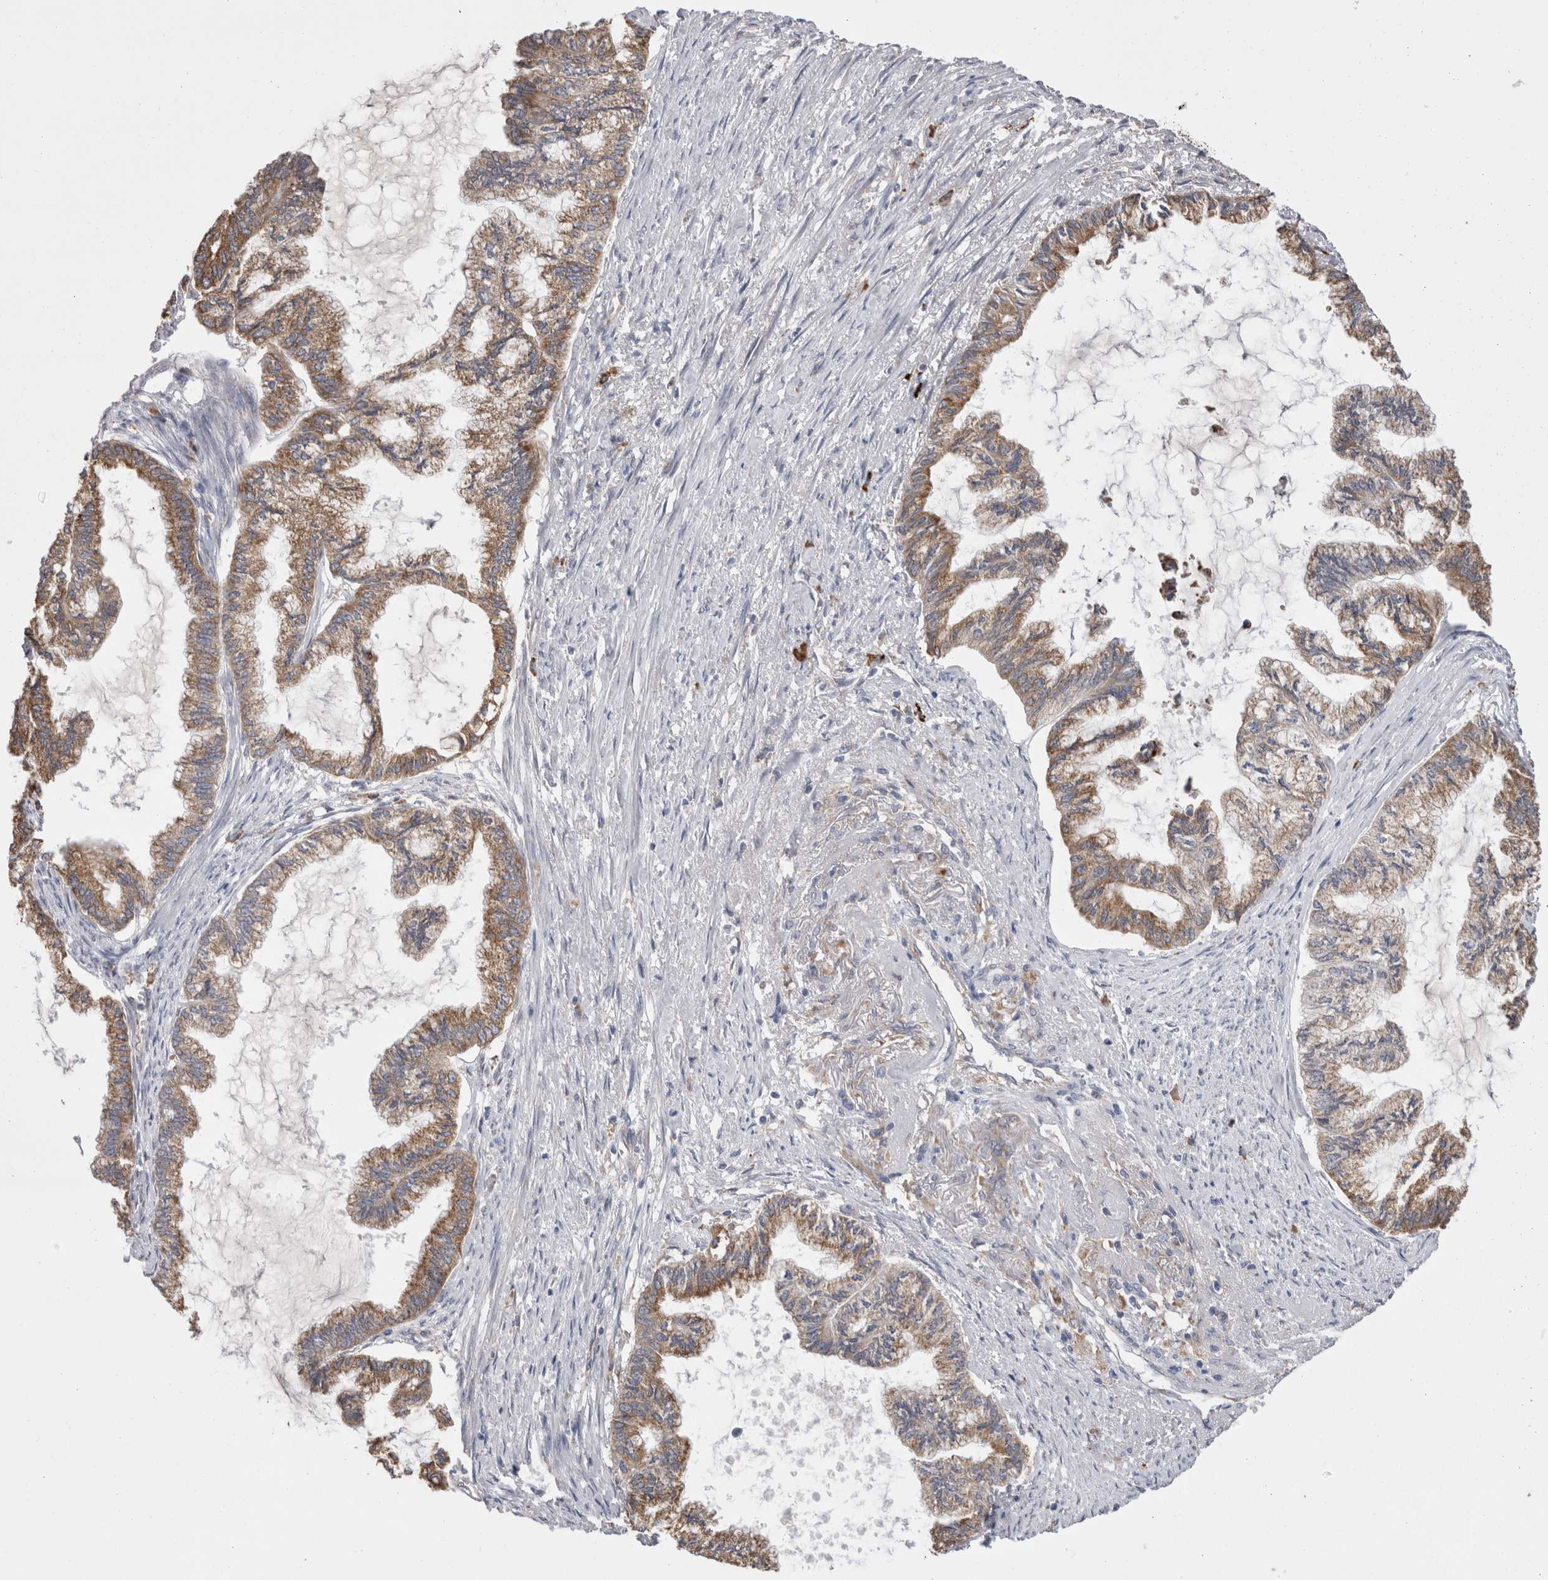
{"staining": {"intensity": "moderate", "quantity": ">75%", "location": "cytoplasmic/membranous"}, "tissue": "endometrial cancer", "cell_type": "Tumor cells", "image_type": "cancer", "snomed": [{"axis": "morphology", "description": "Adenocarcinoma, NOS"}, {"axis": "topography", "description": "Endometrium"}], "caption": "Immunohistochemistry staining of endometrial cancer (adenocarcinoma), which demonstrates medium levels of moderate cytoplasmic/membranous positivity in about >75% of tumor cells indicating moderate cytoplasmic/membranous protein expression. The staining was performed using DAB (brown) for protein detection and nuclei were counterstained in hematoxylin (blue).", "gene": "ZNF341", "patient": {"sex": "female", "age": 86}}